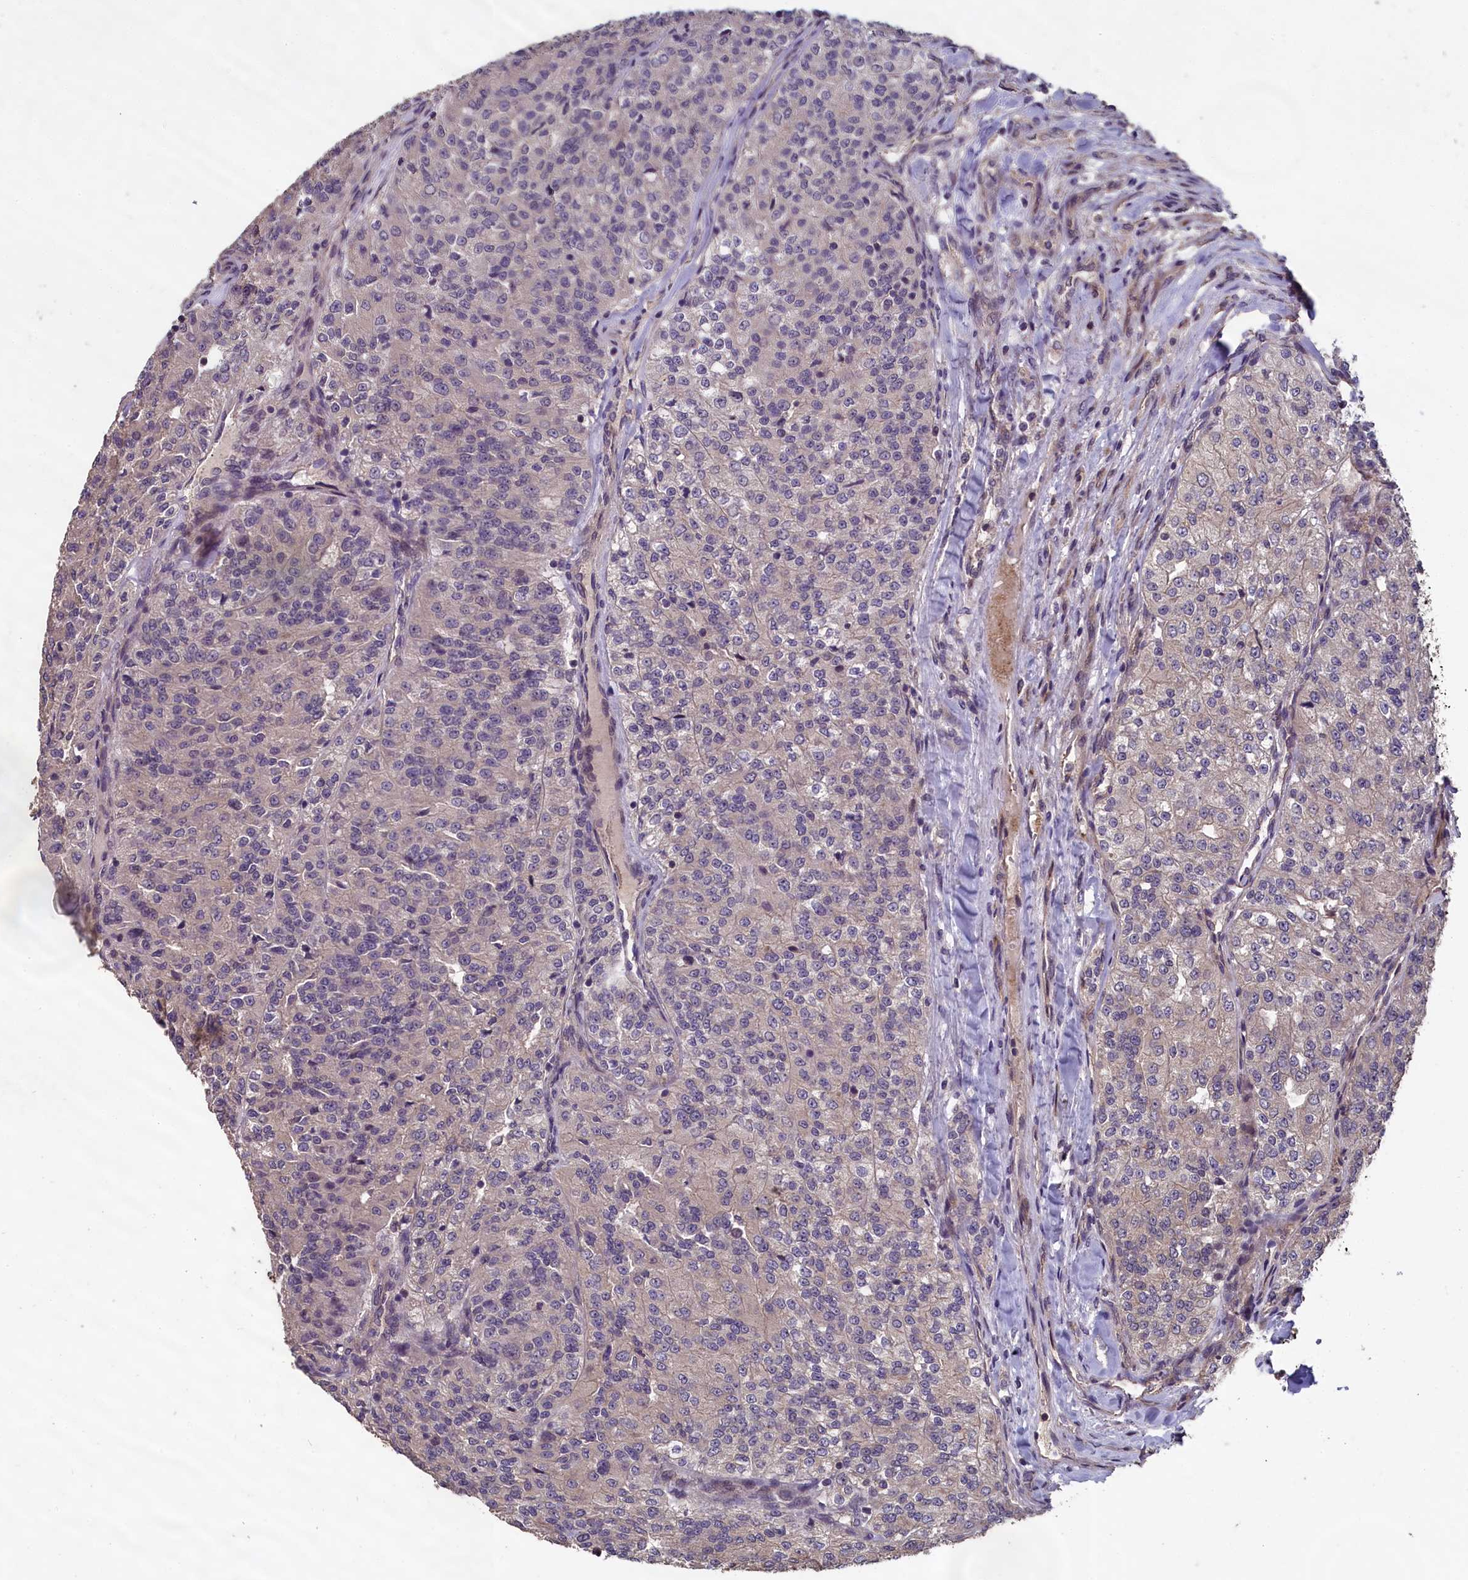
{"staining": {"intensity": "negative", "quantity": "none", "location": "none"}, "tissue": "renal cancer", "cell_type": "Tumor cells", "image_type": "cancer", "snomed": [{"axis": "morphology", "description": "Adenocarcinoma, NOS"}, {"axis": "topography", "description": "Kidney"}], "caption": "DAB (3,3'-diaminobenzidine) immunohistochemical staining of human renal cancer (adenocarcinoma) displays no significant expression in tumor cells.", "gene": "CHD9", "patient": {"sex": "female", "age": 63}}